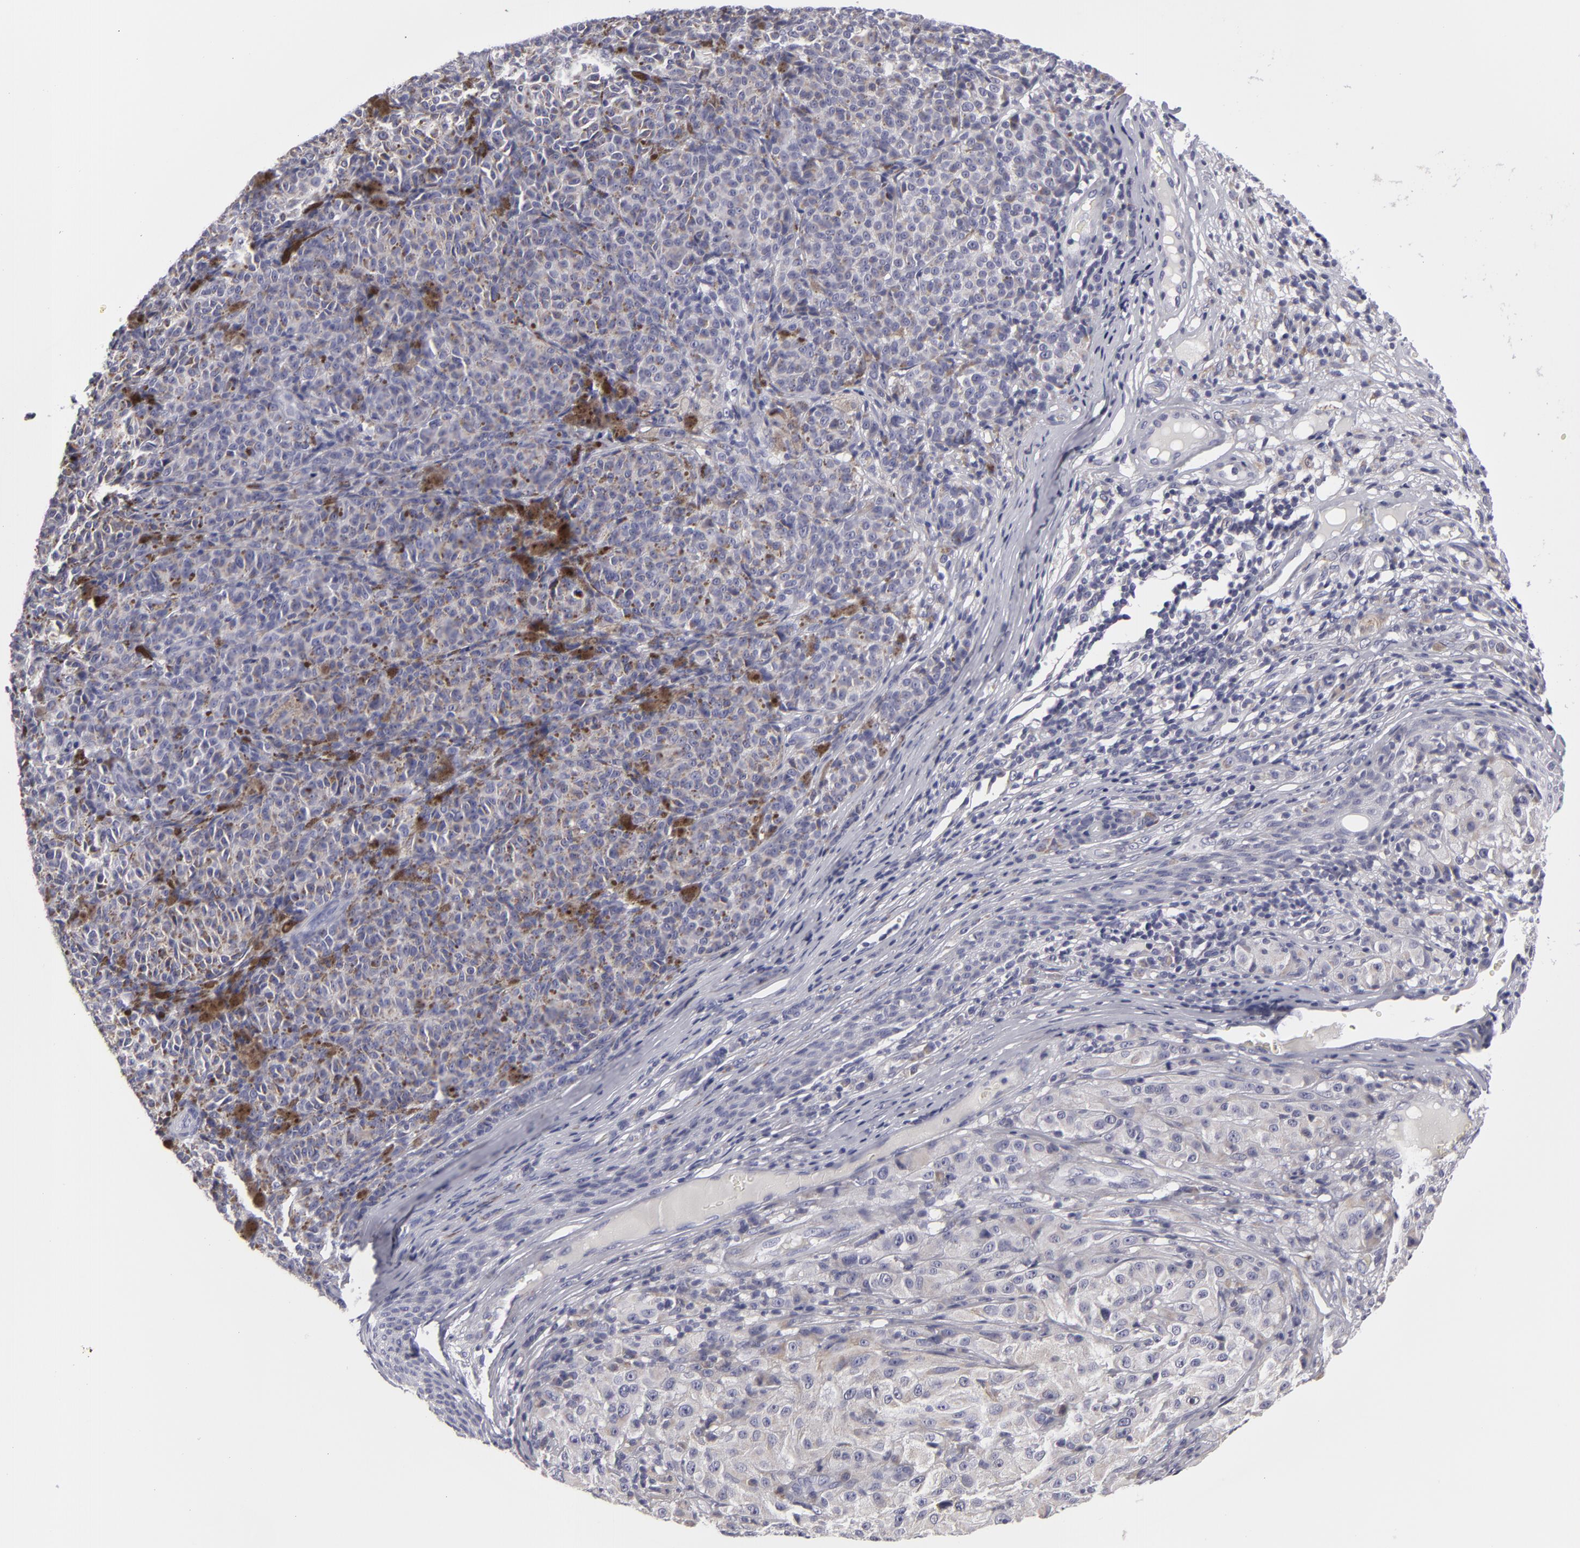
{"staining": {"intensity": "weak", "quantity": ">75%", "location": "cytoplasmic/membranous"}, "tissue": "melanoma", "cell_type": "Tumor cells", "image_type": "cancer", "snomed": [{"axis": "morphology", "description": "Malignant melanoma, NOS"}, {"axis": "topography", "description": "Skin"}], "caption": "Brown immunohistochemical staining in human malignant melanoma reveals weak cytoplasmic/membranous staining in about >75% of tumor cells. (DAB (3,3'-diaminobenzidine) IHC with brightfield microscopy, high magnification).", "gene": "ATP2B3", "patient": {"sex": "male", "age": 56}}